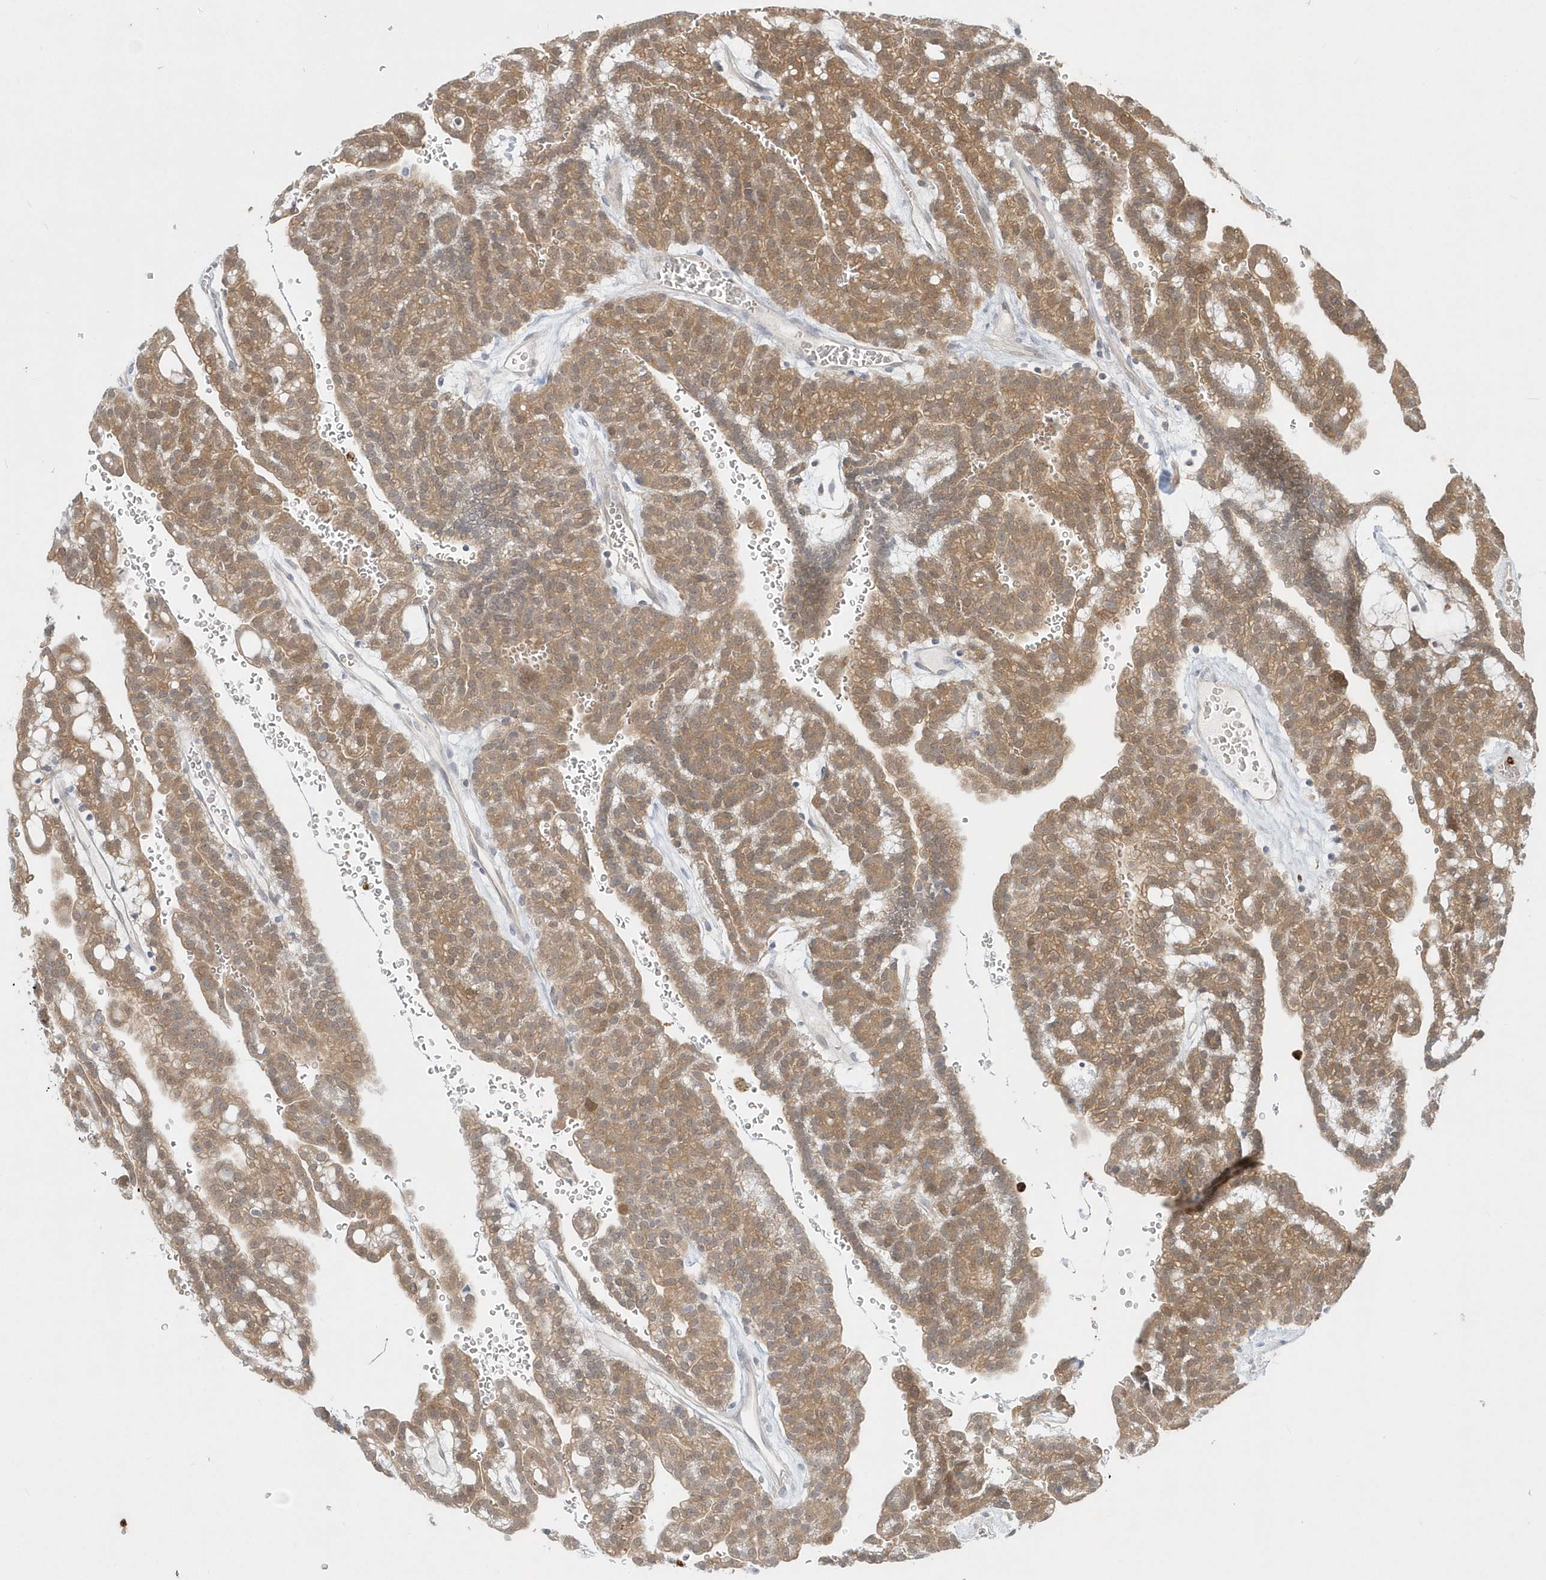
{"staining": {"intensity": "moderate", "quantity": ">75%", "location": "cytoplasmic/membranous"}, "tissue": "renal cancer", "cell_type": "Tumor cells", "image_type": "cancer", "snomed": [{"axis": "morphology", "description": "Adenocarcinoma, NOS"}, {"axis": "topography", "description": "Kidney"}], "caption": "High-power microscopy captured an immunohistochemistry (IHC) photomicrograph of renal cancer (adenocarcinoma), revealing moderate cytoplasmic/membranous staining in approximately >75% of tumor cells.", "gene": "RNF7", "patient": {"sex": "male", "age": 63}}